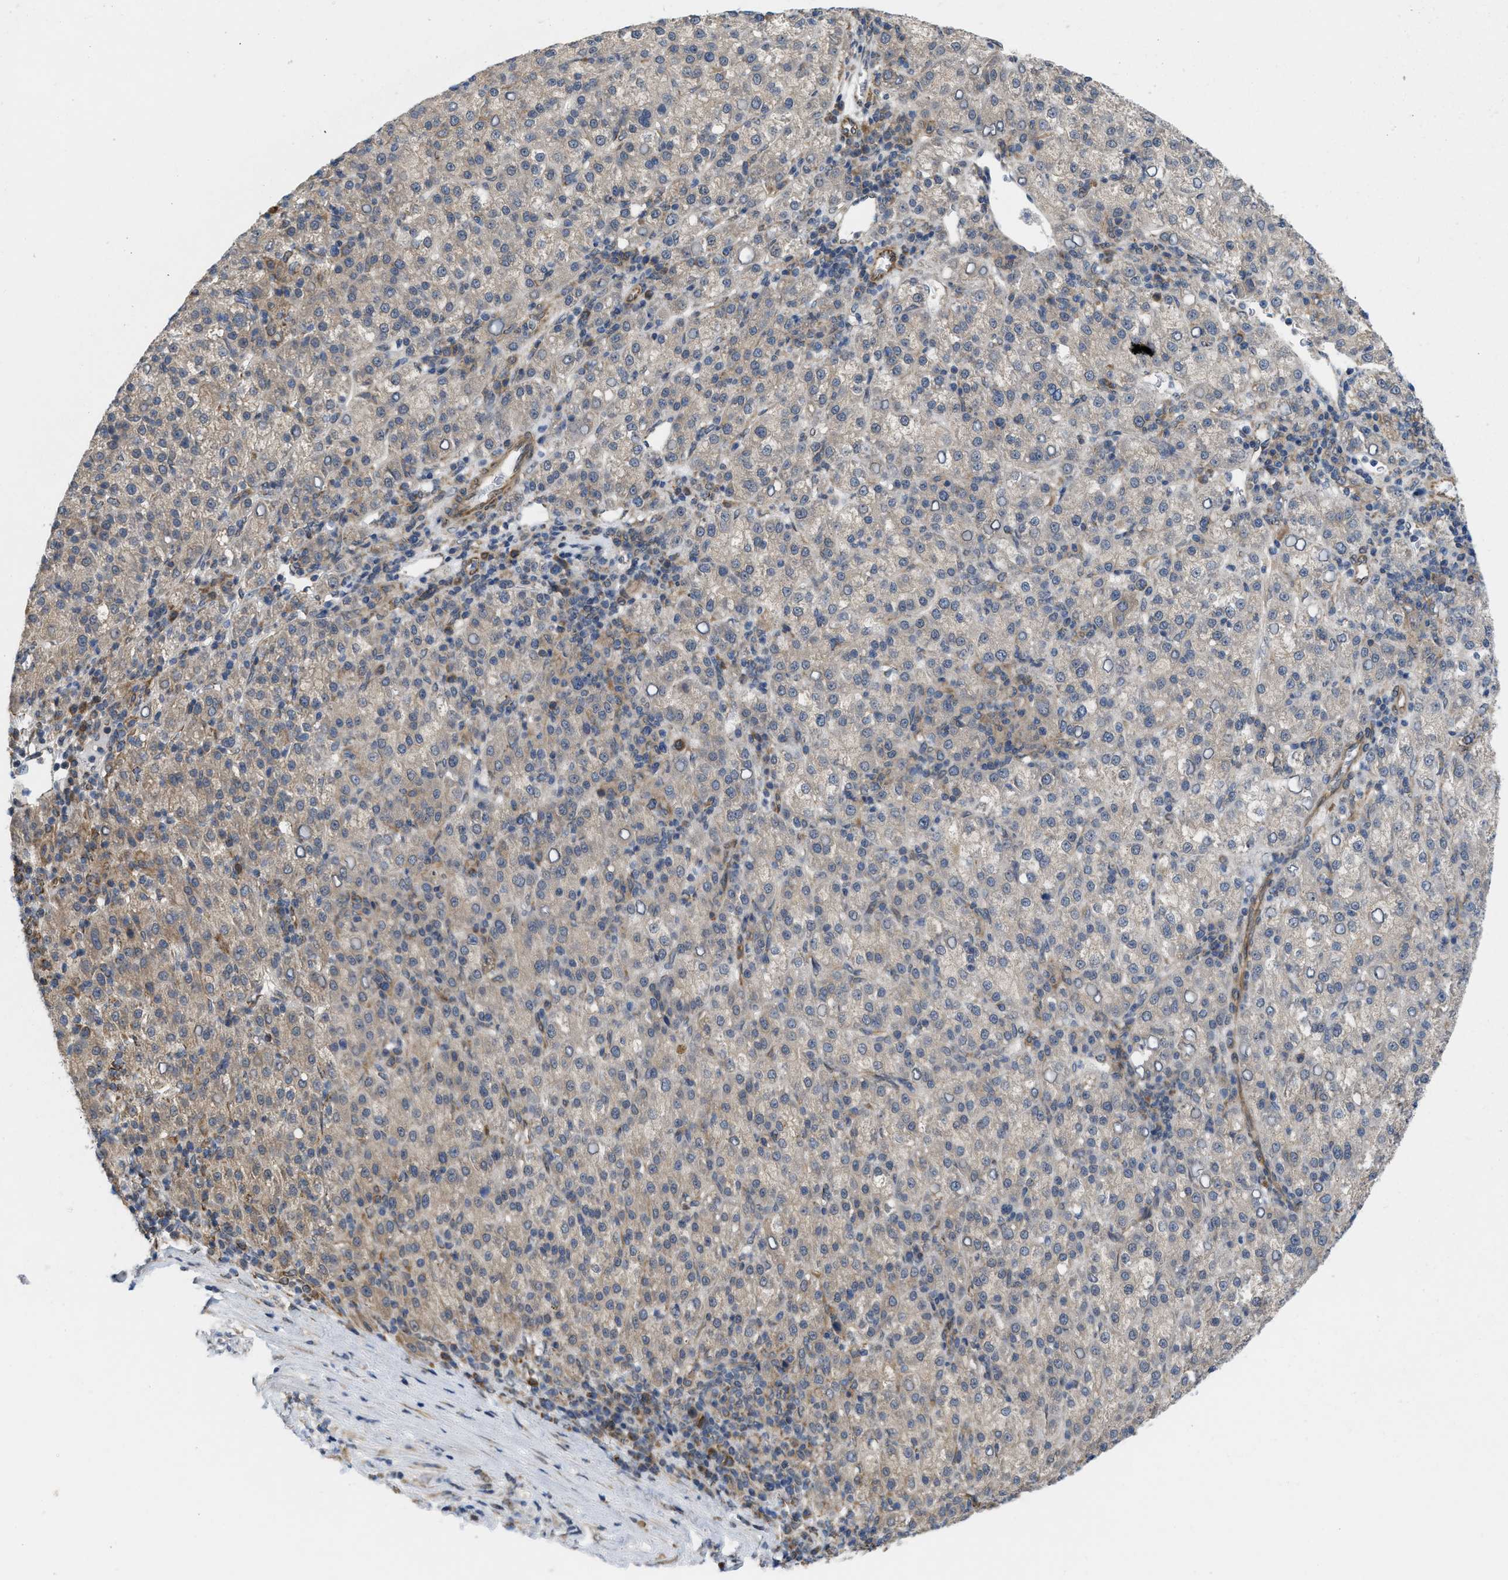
{"staining": {"intensity": "negative", "quantity": "none", "location": "none"}, "tissue": "liver cancer", "cell_type": "Tumor cells", "image_type": "cancer", "snomed": [{"axis": "morphology", "description": "Carcinoma, Hepatocellular, NOS"}, {"axis": "topography", "description": "Liver"}], "caption": "A photomicrograph of hepatocellular carcinoma (liver) stained for a protein reveals no brown staining in tumor cells.", "gene": "EOGT", "patient": {"sex": "female", "age": 58}}